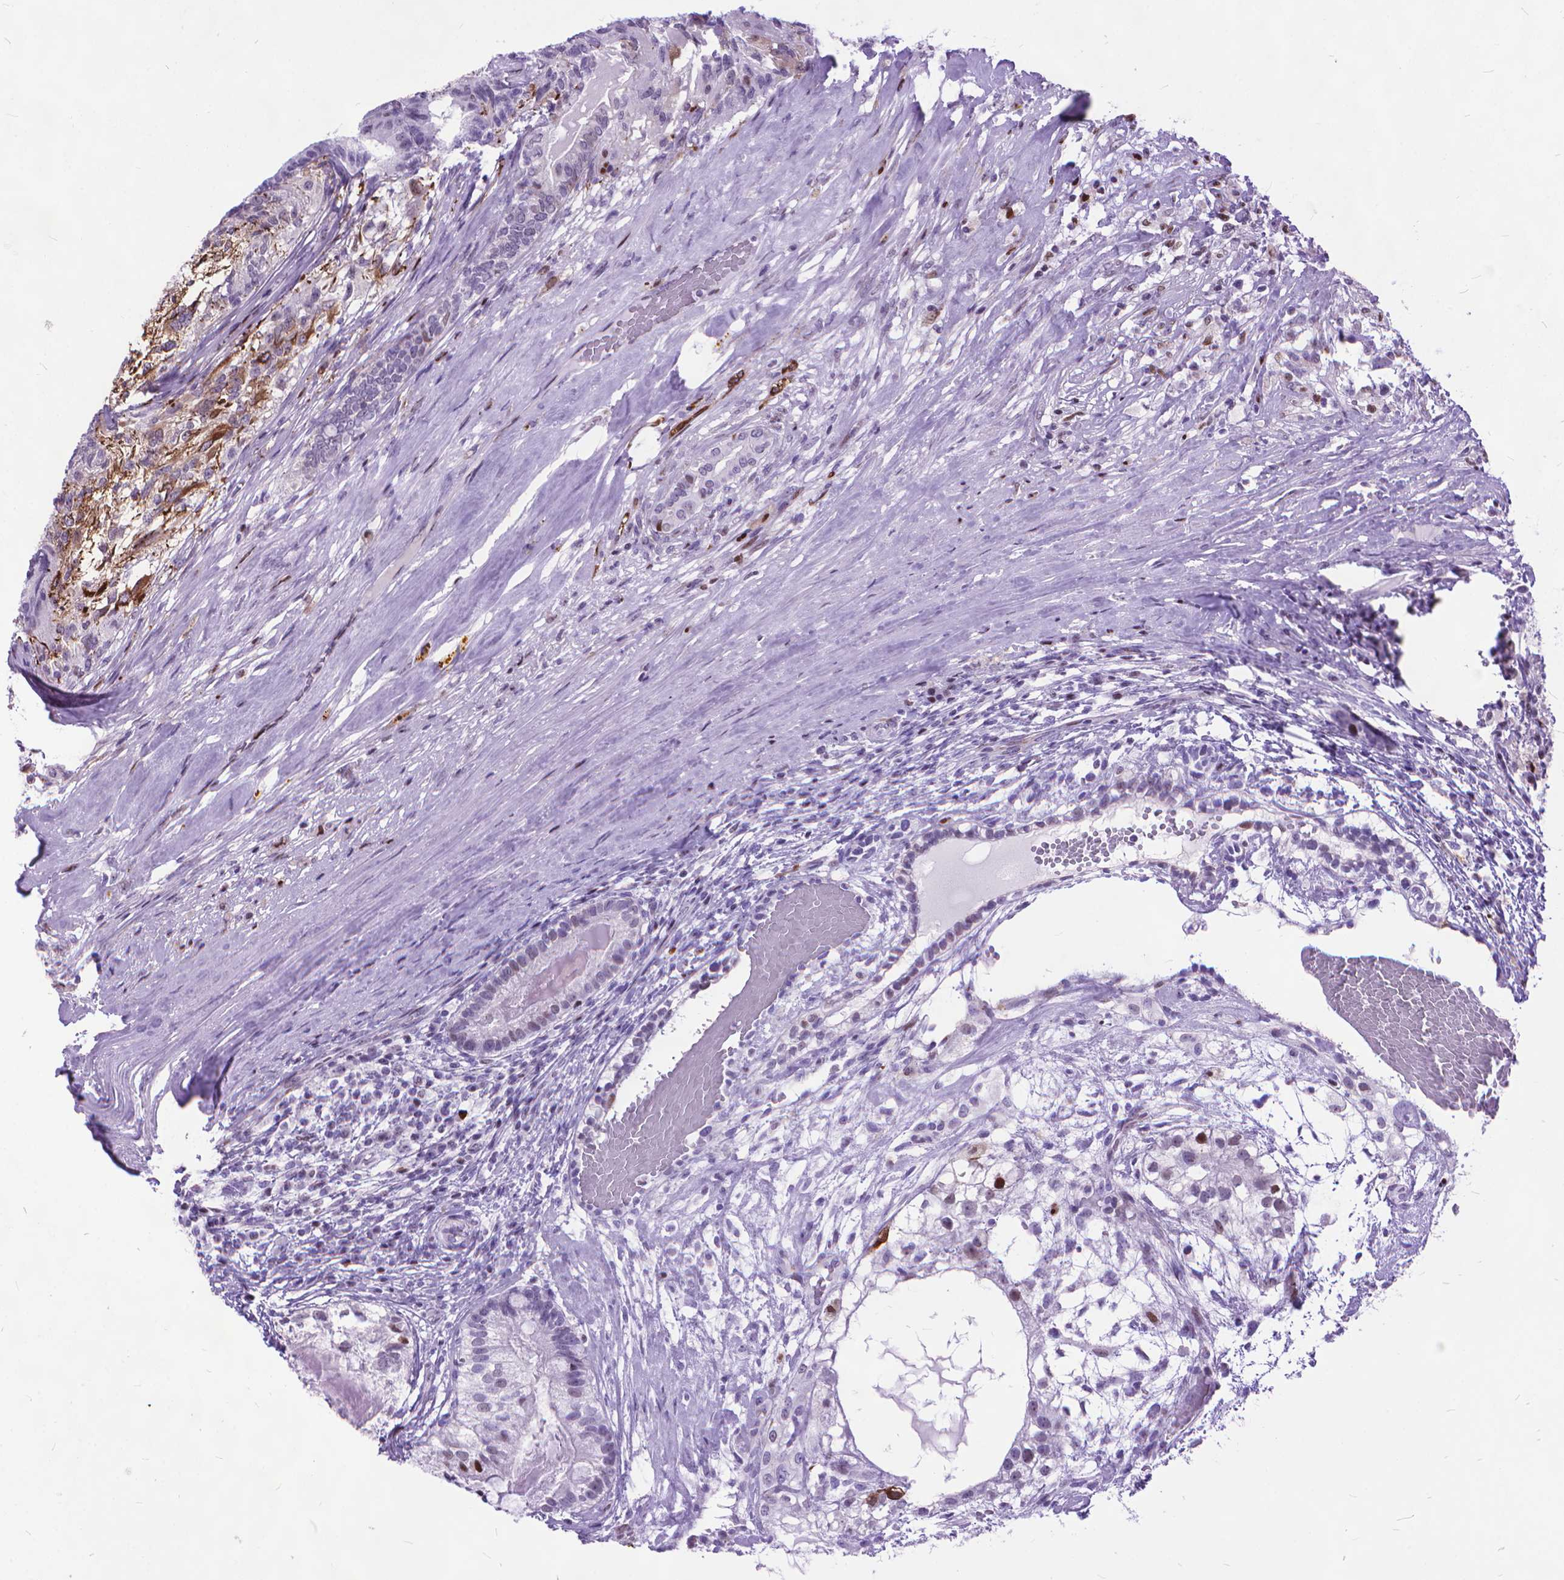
{"staining": {"intensity": "strong", "quantity": "<25%", "location": "nuclear"}, "tissue": "testis cancer", "cell_type": "Tumor cells", "image_type": "cancer", "snomed": [{"axis": "morphology", "description": "Seminoma, NOS"}, {"axis": "morphology", "description": "Carcinoma, Embryonal, NOS"}, {"axis": "topography", "description": "Testis"}], "caption": "Protein staining of testis seminoma tissue displays strong nuclear staining in about <25% of tumor cells.", "gene": "POLE4", "patient": {"sex": "male", "age": 41}}